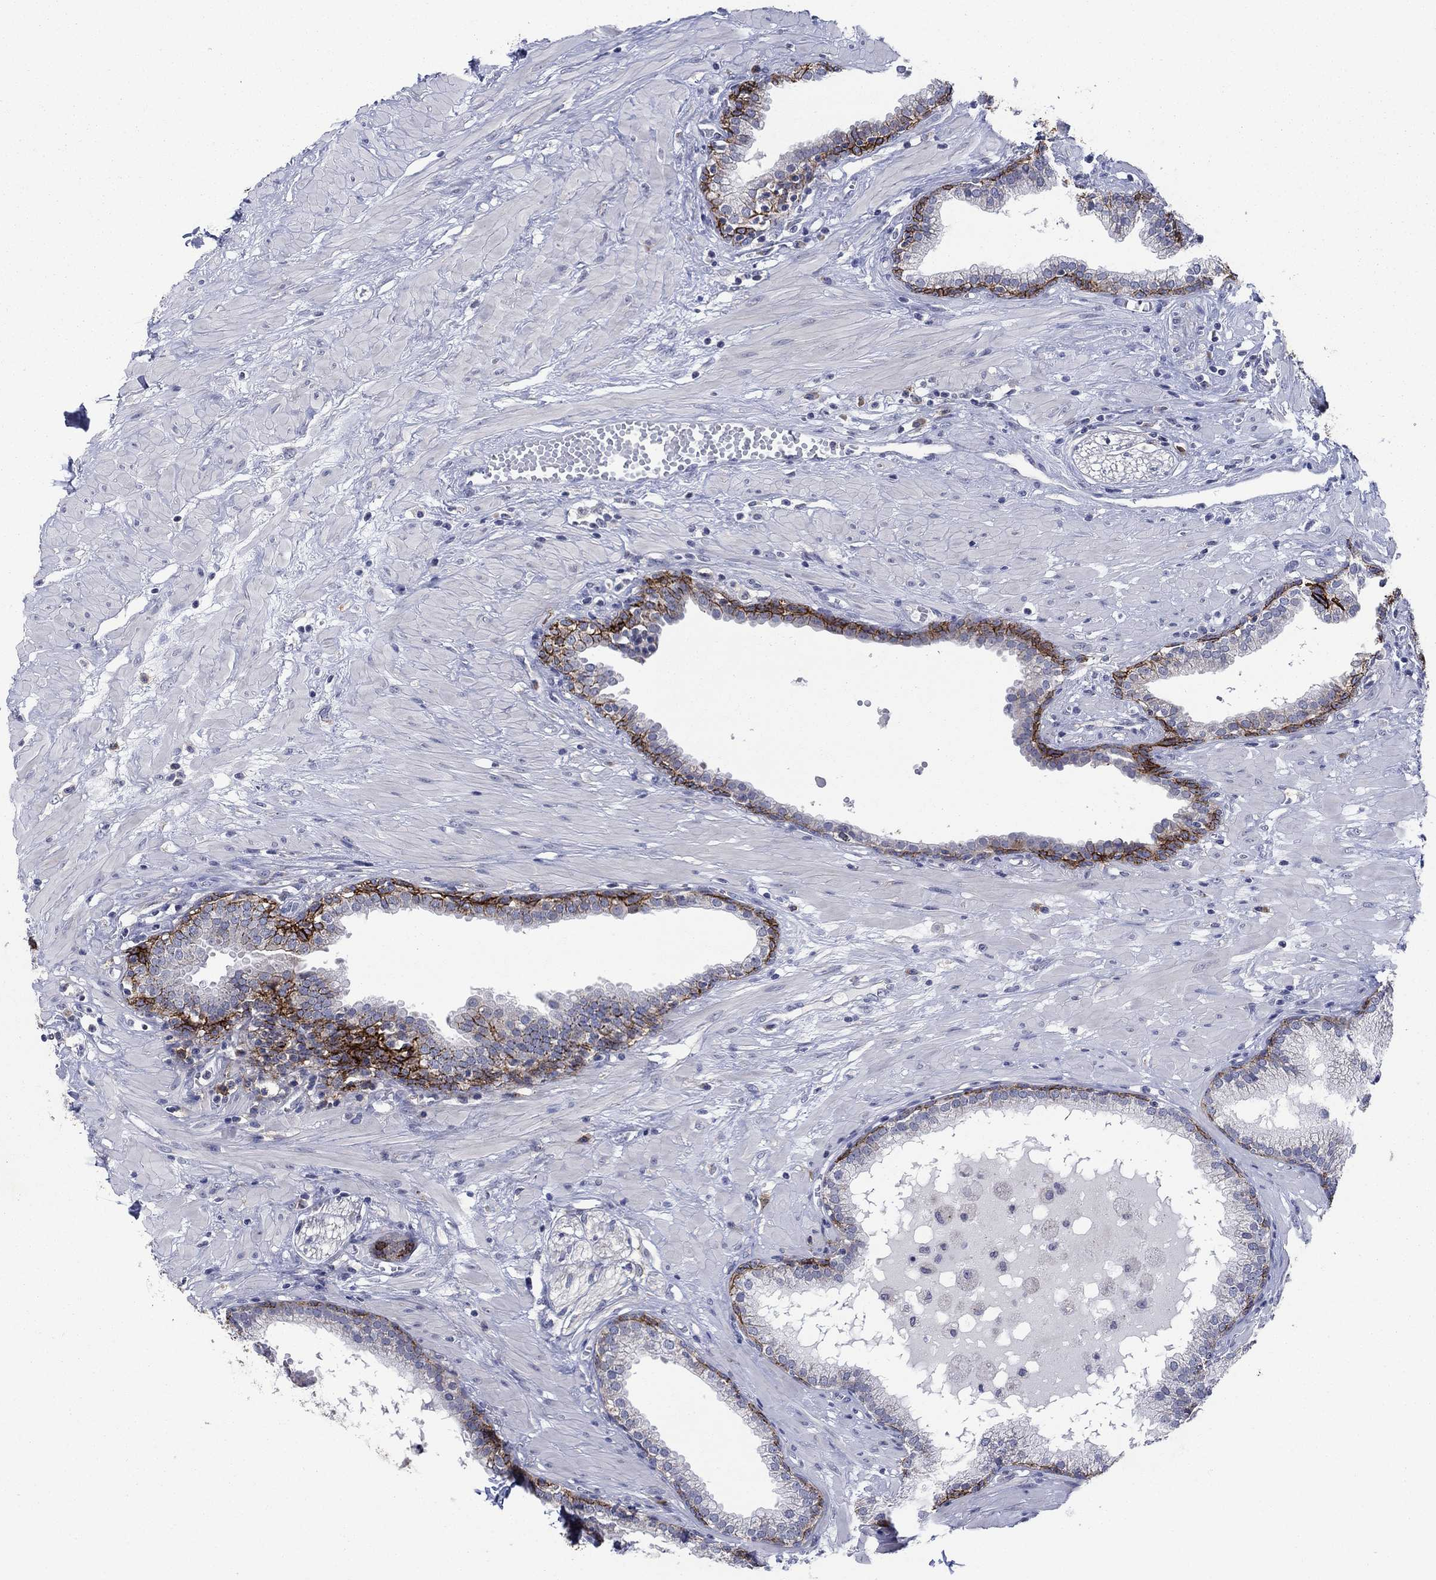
{"staining": {"intensity": "strong", "quantity": "<25%", "location": "cytoplasmic/membranous"}, "tissue": "prostate", "cell_type": "Glandular cells", "image_type": "normal", "snomed": [{"axis": "morphology", "description": "Normal tissue, NOS"}, {"axis": "topography", "description": "Prostate"}], "caption": "The histopathology image displays staining of benign prostate, revealing strong cytoplasmic/membranous protein expression (brown color) within glandular cells.", "gene": "SDC1", "patient": {"sex": "male", "age": 64}}